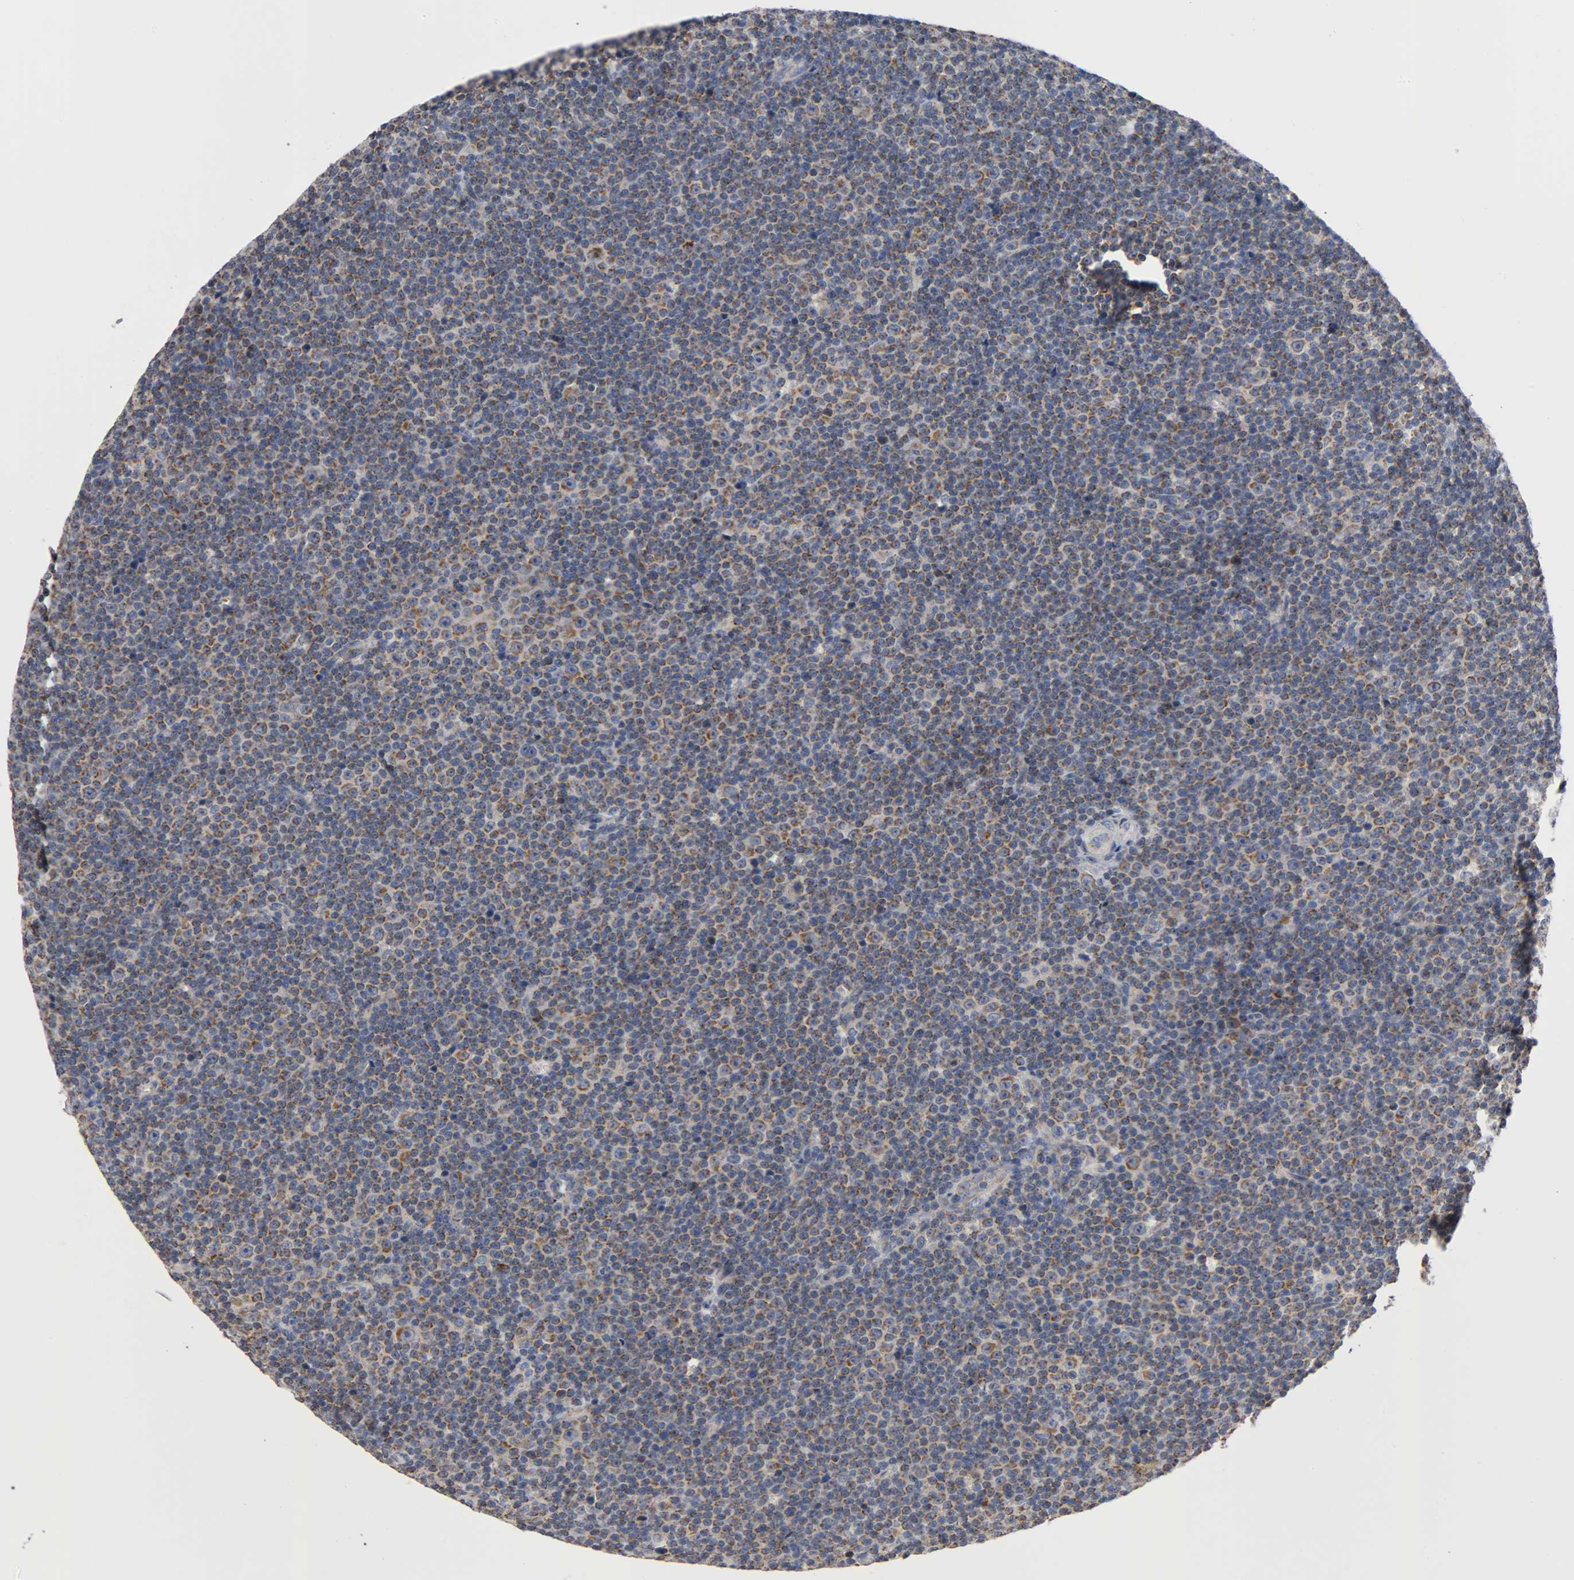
{"staining": {"intensity": "weak", "quantity": ">75%", "location": "cytoplasmic/membranous"}, "tissue": "lymphoma", "cell_type": "Tumor cells", "image_type": "cancer", "snomed": [{"axis": "morphology", "description": "Malignant lymphoma, non-Hodgkin's type, Low grade"}, {"axis": "topography", "description": "Lymph node"}], "caption": "Human lymphoma stained with a brown dye demonstrates weak cytoplasmic/membranous positive staining in approximately >75% of tumor cells.", "gene": "PCSK6", "patient": {"sex": "female", "age": 67}}